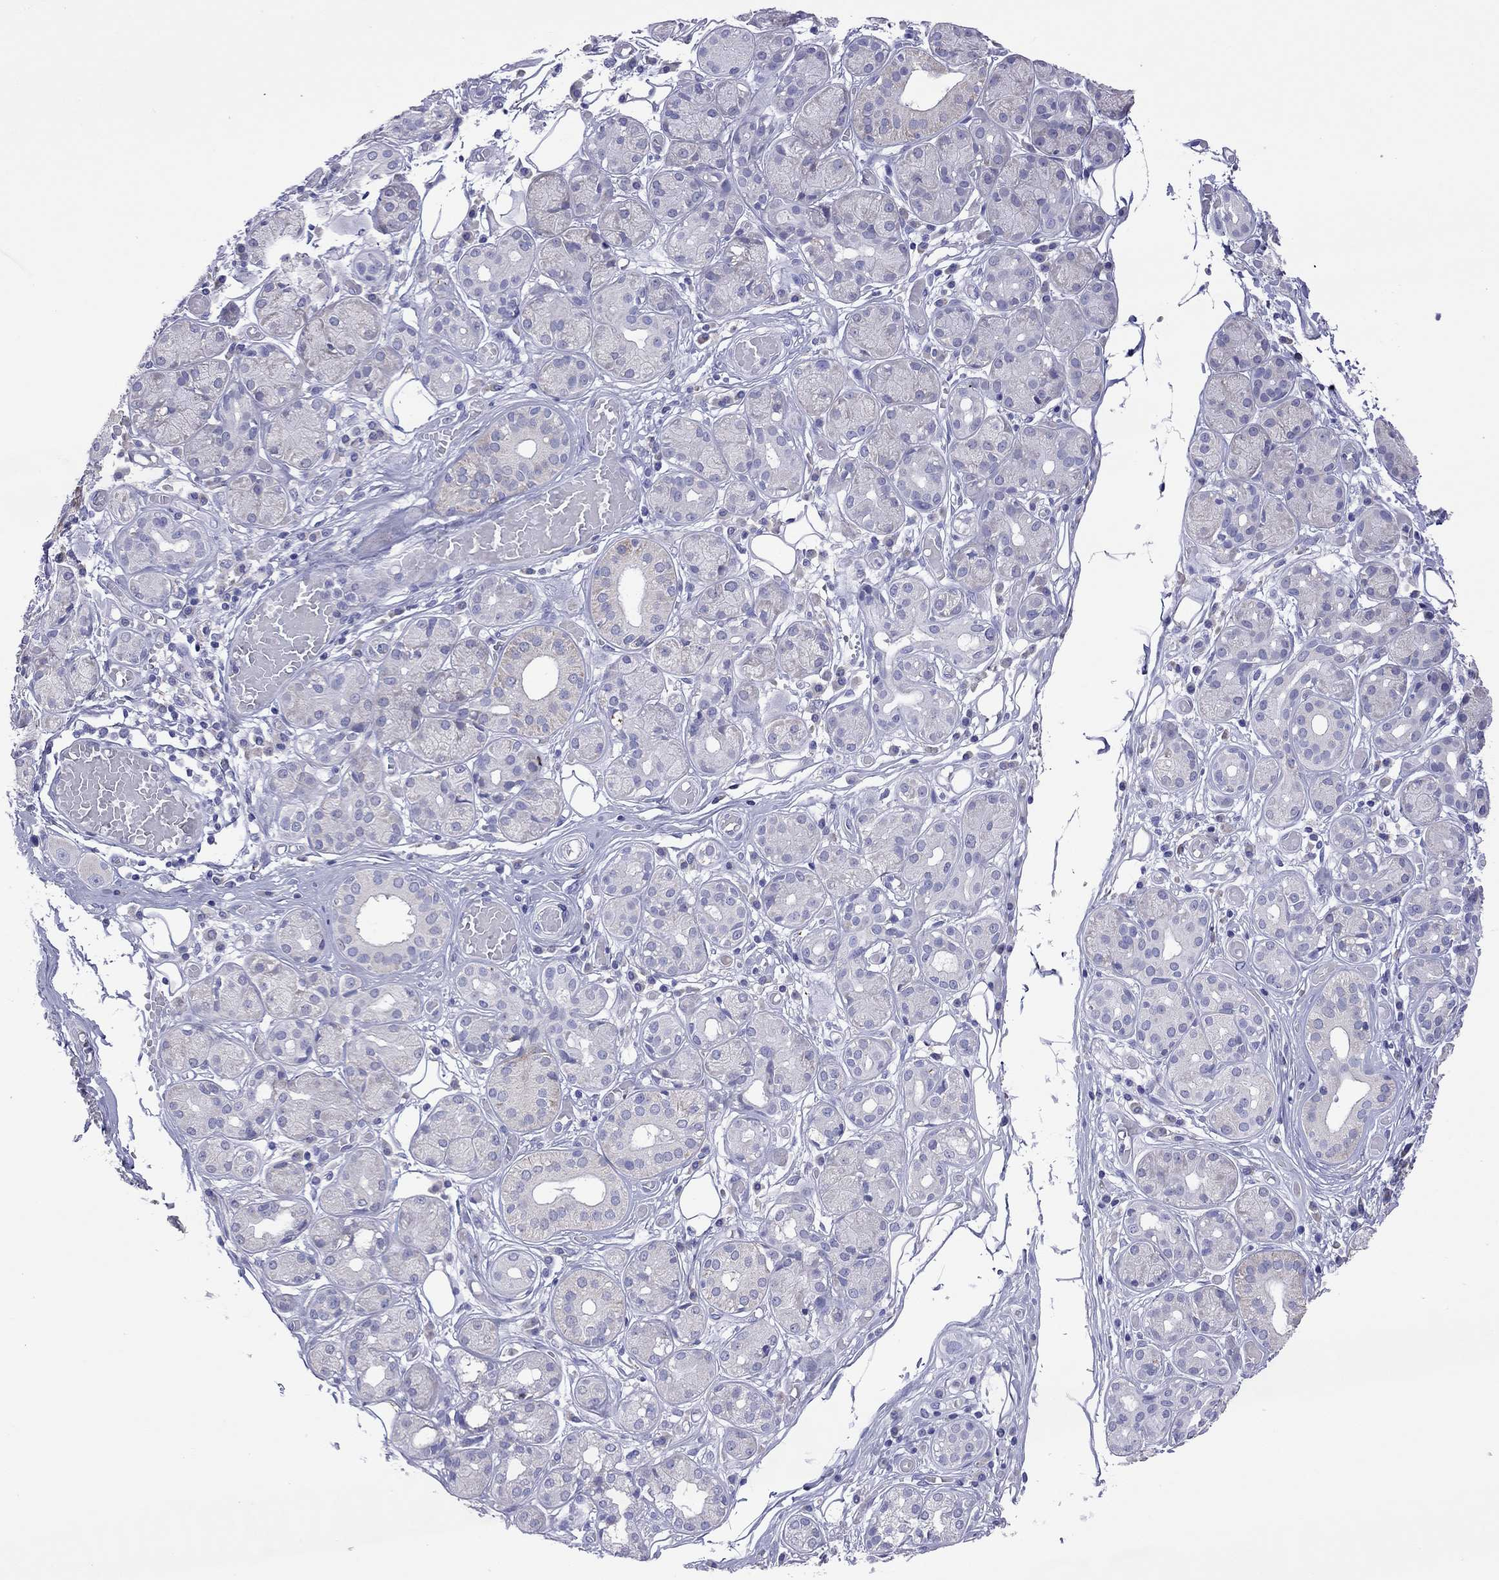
{"staining": {"intensity": "negative", "quantity": "none", "location": "none"}, "tissue": "salivary gland", "cell_type": "Glandular cells", "image_type": "normal", "snomed": [{"axis": "morphology", "description": "Normal tissue, NOS"}, {"axis": "topography", "description": "Salivary gland"}, {"axis": "topography", "description": "Peripheral nerve tissue"}], "caption": "This is an IHC photomicrograph of normal salivary gland. There is no positivity in glandular cells.", "gene": "COL9A1", "patient": {"sex": "male", "age": 71}}